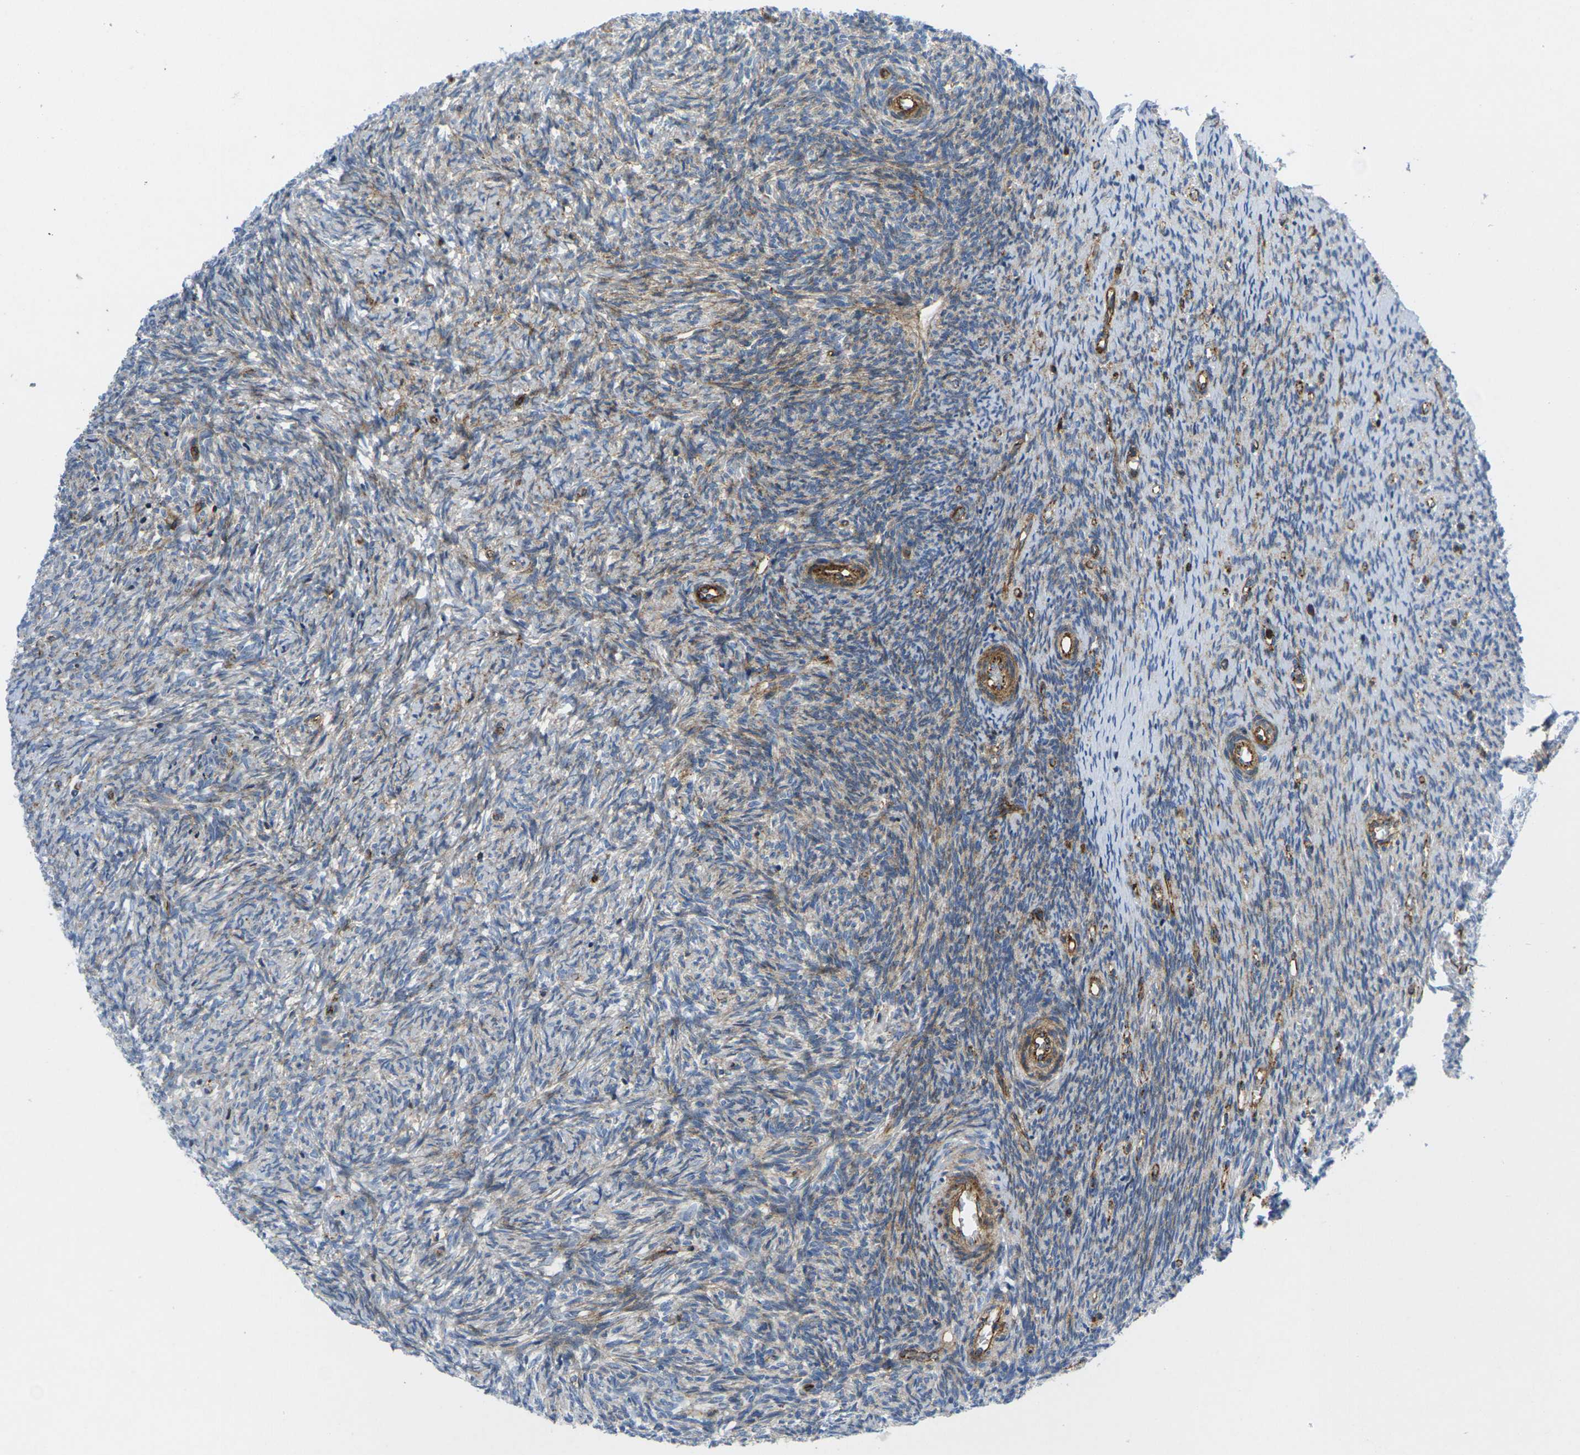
{"staining": {"intensity": "moderate", "quantity": "25%-75%", "location": "cytoplasmic/membranous"}, "tissue": "ovary", "cell_type": "Ovarian stroma cells", "image_type": "normal", "snomed": [{"axis": "morphology", "description": "Normal tissue, NOS"}, {"axis": "topography", "description": "Ovary"}], "caption": "IHC image of normal ovary stained for a protein (brown), which displays medium levels of moderate cytoplasmic/membranous staining in about 25%-75% of ovarian stroma cells.", "gene": "IQGAP1", "patient": {"sex": "female", "age": 41}}